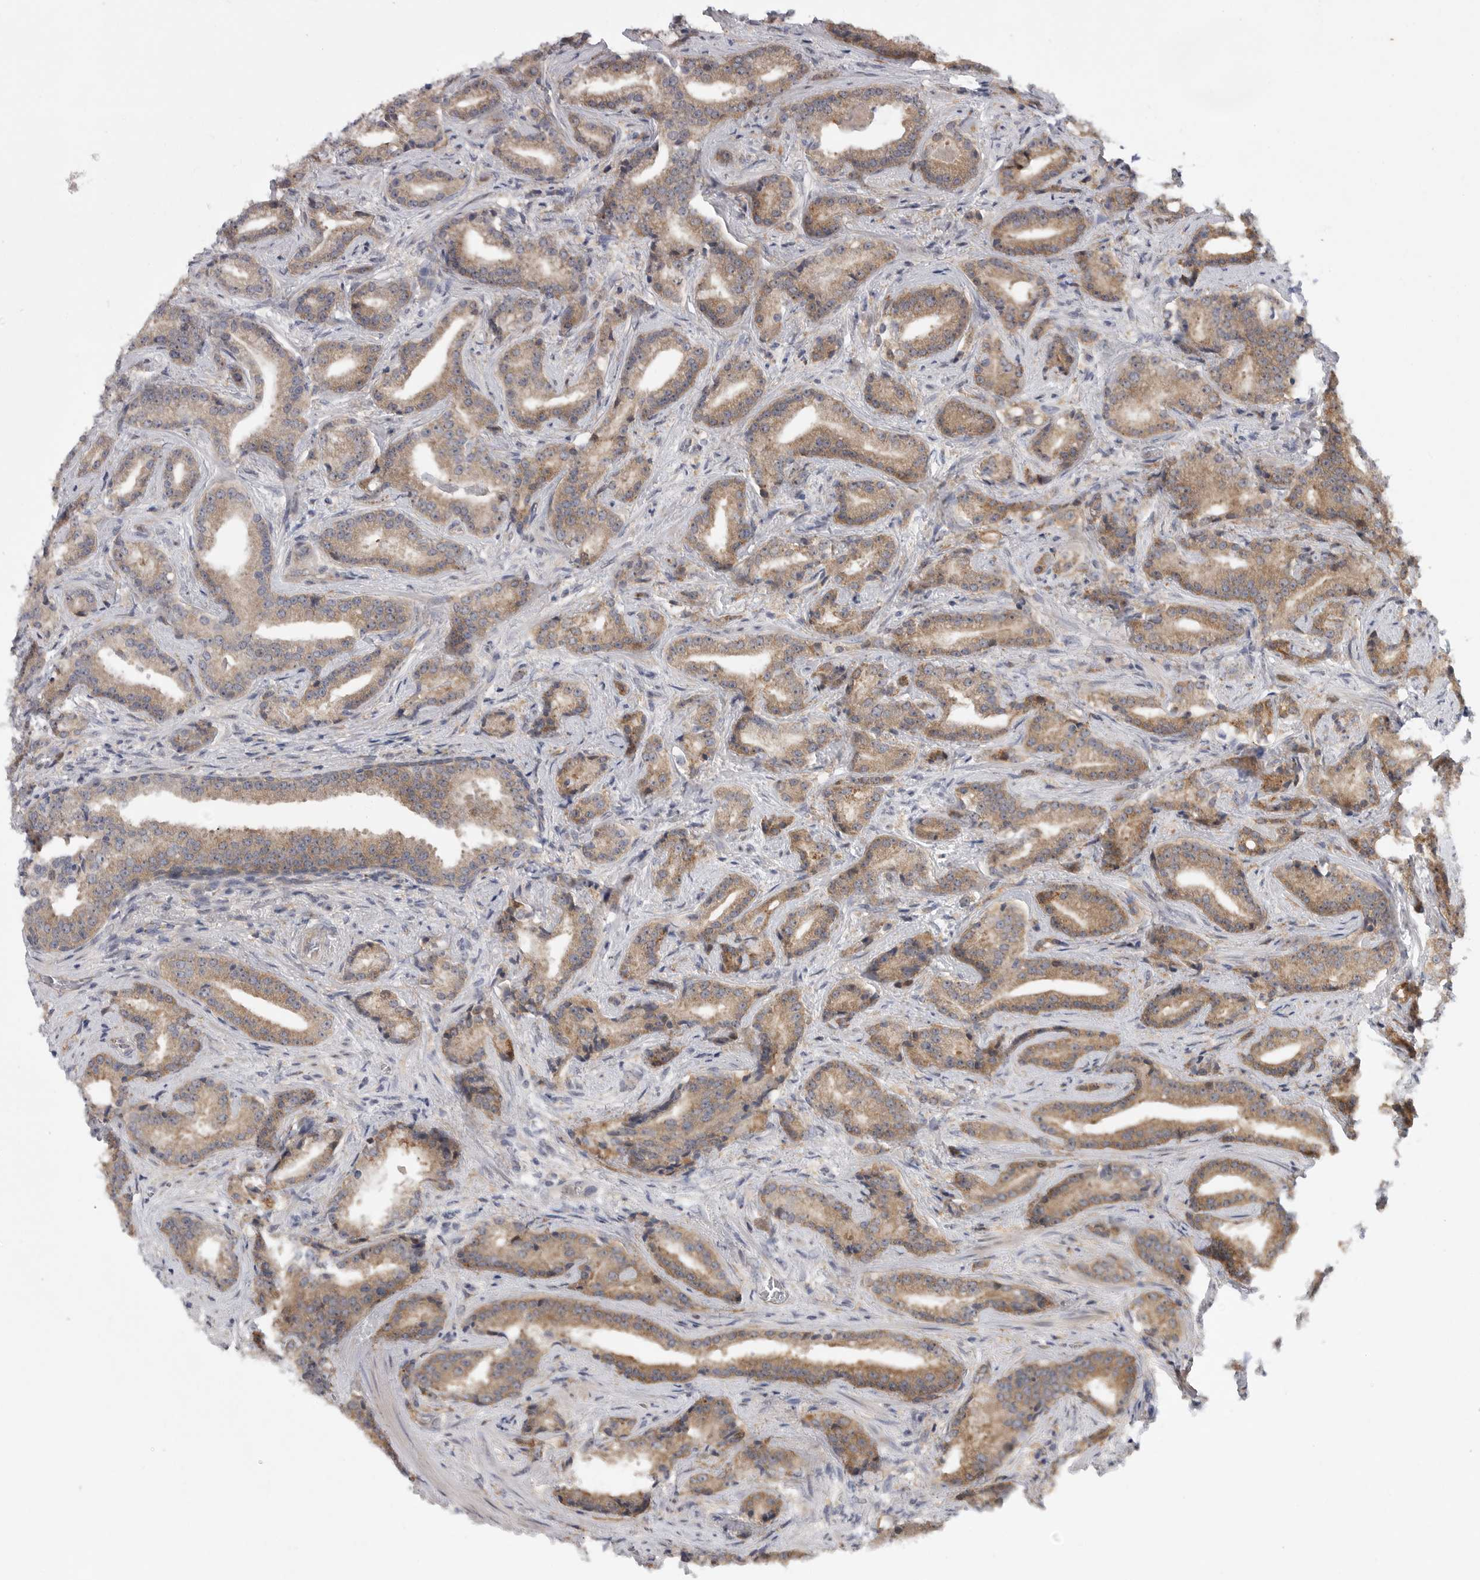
{"staining": {"intensity": "moderate", "quantity": ">75%", "location": "cytoplasmic/membranous"}, "tissue": "prostate cancer", "cell_type": "Tumor cells", "image_type": "cancer", "snomed": [{"axis": "morphology", "description": "Adenocarcinoma, Low grade"}, {"axis": "topography", "description": "Prostate"}], "caption": "The photomicrograph demonstrates staining of adenocarcinoma (low-grade) (prostate), revealing moderate cytoplasmic/membranous protein expression (brown color) within tumor cells.", "gene": "FBXO43", "patient": {"sex": "male", "age": 67}}